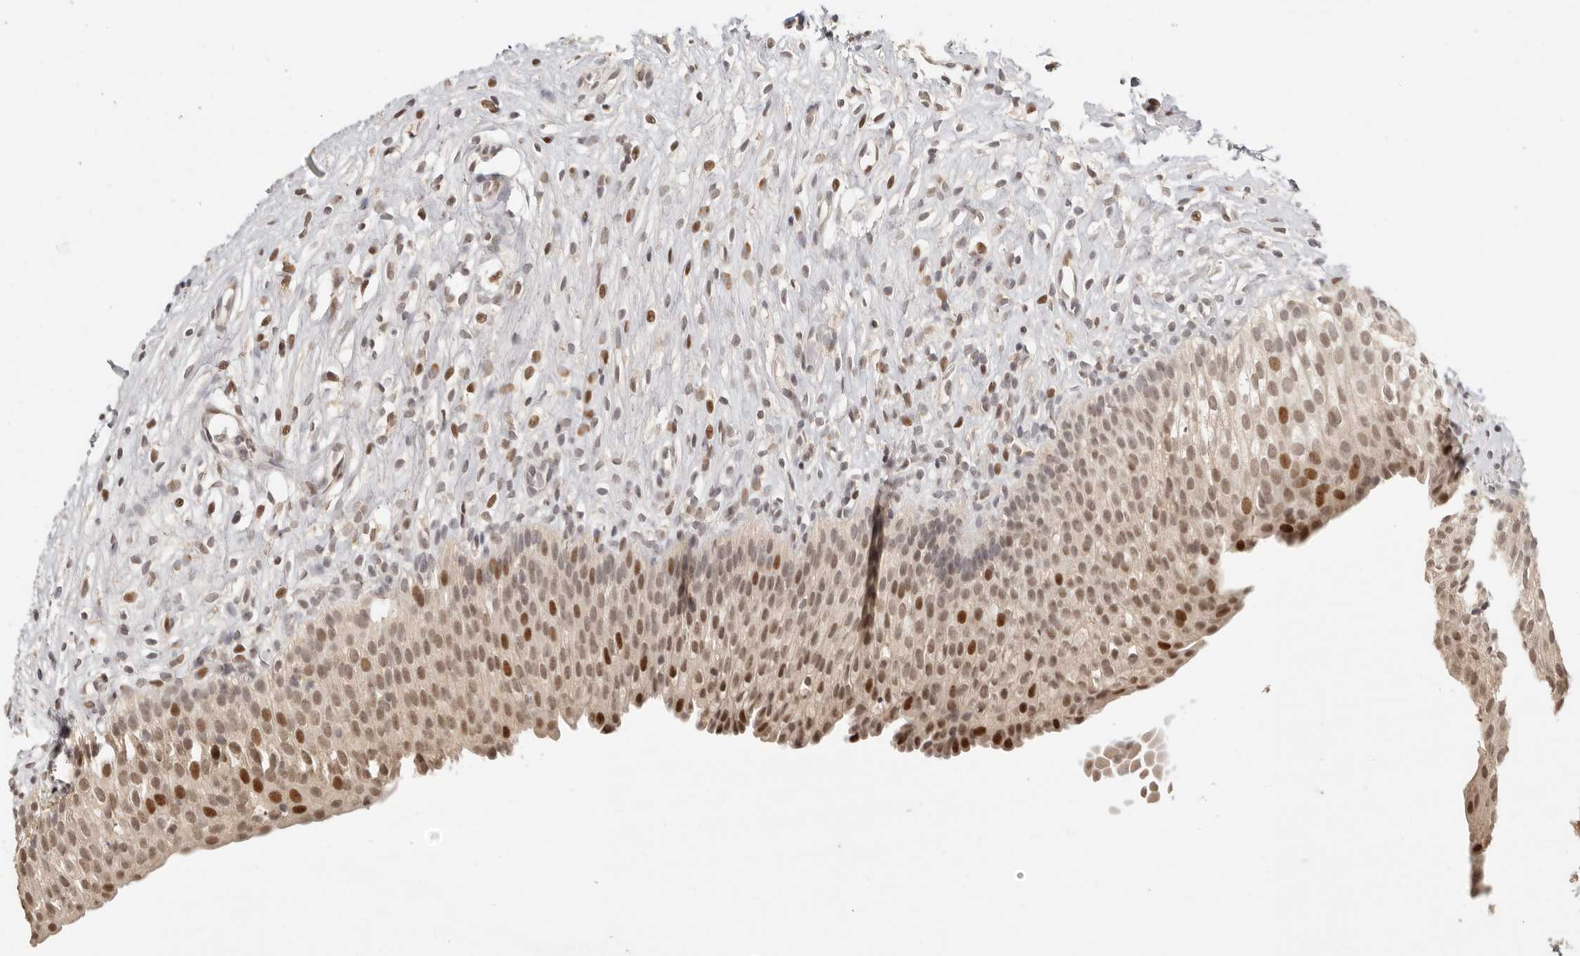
{"staining": {"intensity": "moderate", "quantity": ">75%", "location": "nuclear"}, "tissue": "urinary bladder", "cell_type": "Urothelial cells", "image_type": "normal", "snomed": [{"axis": "morphology", "description": "Normal tissue, NOS"}, {"axis": "topography", "description": "Urinary bladder"}], "caption": "High-power microscopy captured an IHC image of unremarkable urinary bladder, revealing moderate nuclear staining in about >75% of urothelial cells. (IHC, brightfield microscopy, high magnification).", "gene": "GPBP1L1", "patient": {"sex": "male", "age": 1}}